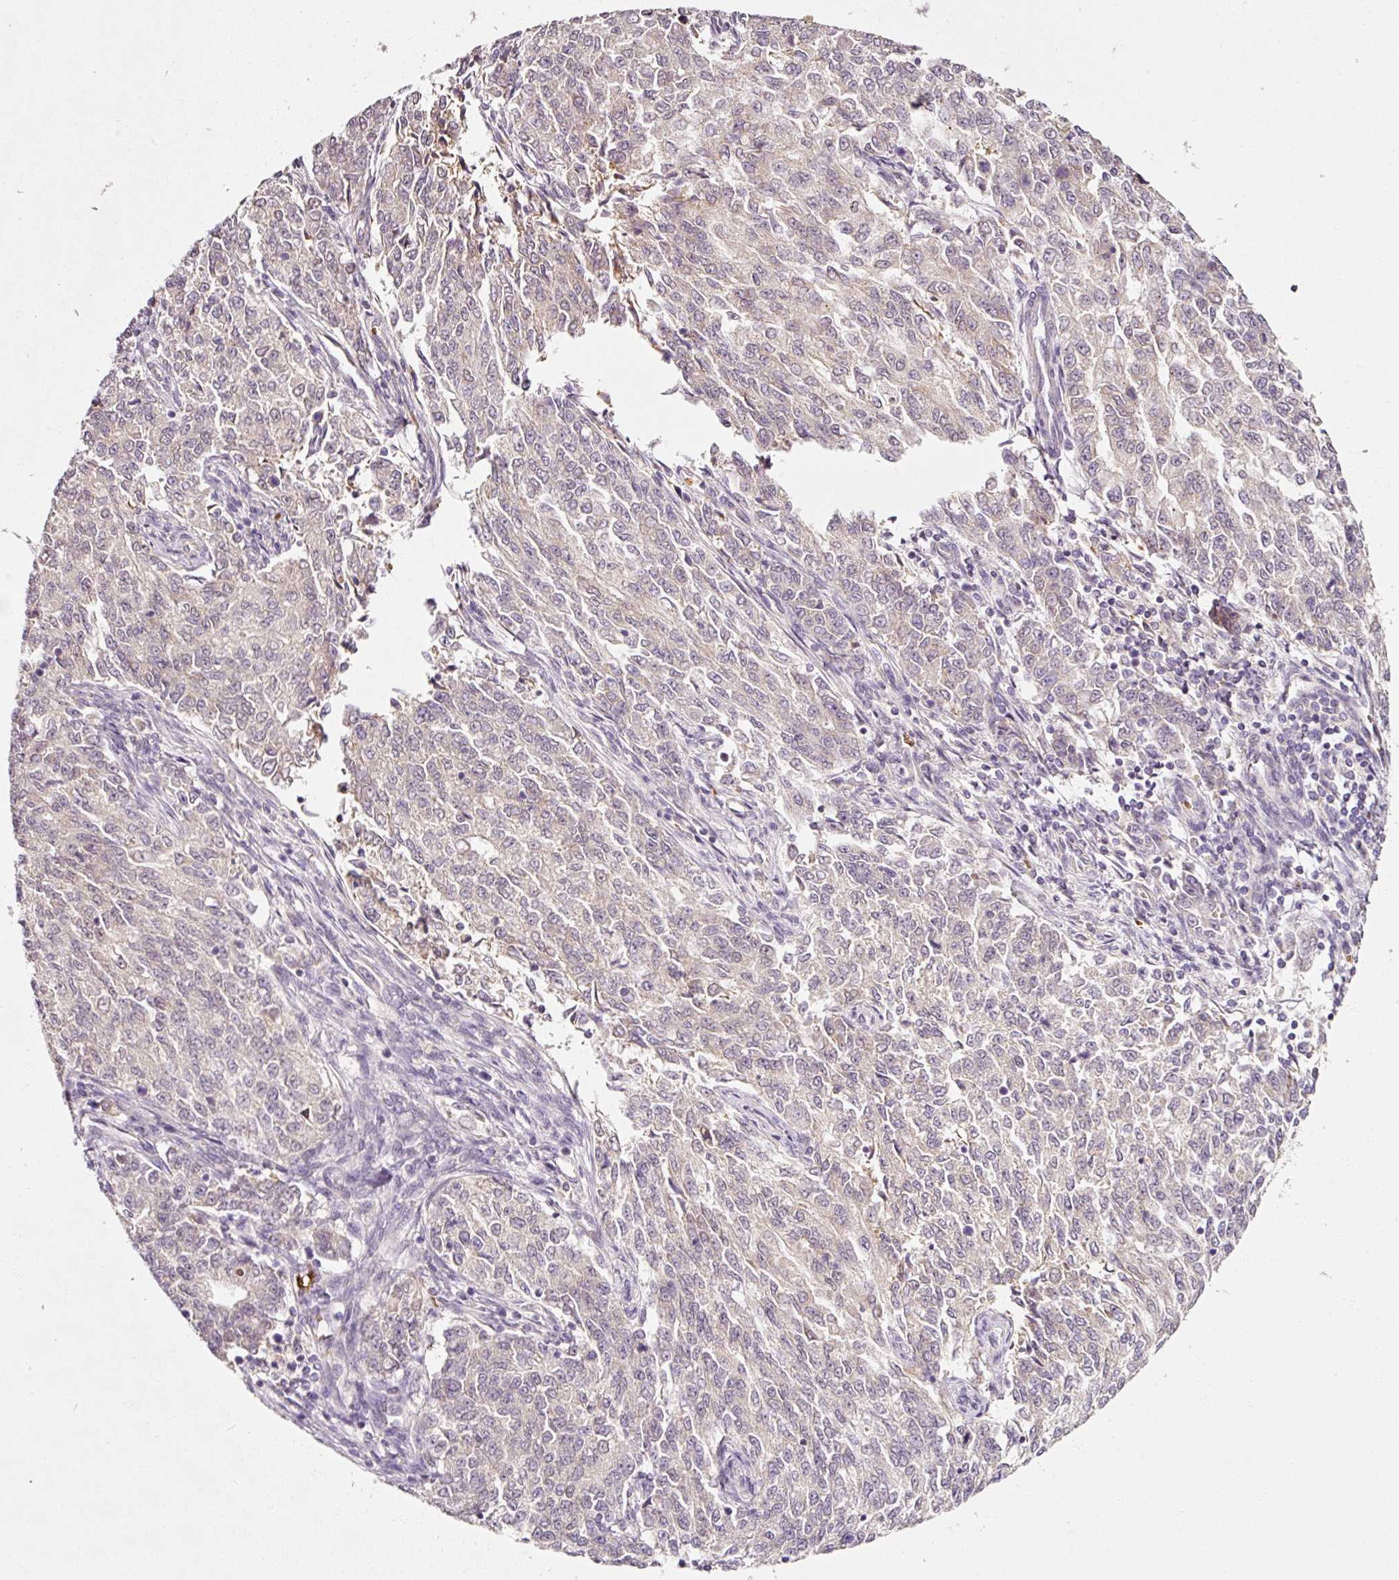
{"staining": {"intensity": "weak", "quantity": "<25%", "location": "nuclear"}, "tissue": "endometrial cancer", "cell_type": "Tumor cells", "image_type": "cancer", "snomed": [{"axis": "morphology", "description": "Adenocarcinoma, NOS"}, {"axis": "topography", "description": "Endometrium"}], "caption": "The image shows no significant staining in tumor cells of endometrial cancer. (Stains: DAB IHC with hematoxylin counter stain, Microscopy: brightfield microscopy at high magnification).", "gene": "ZNF460", "patient": {"sex": "female", "age": 50}}